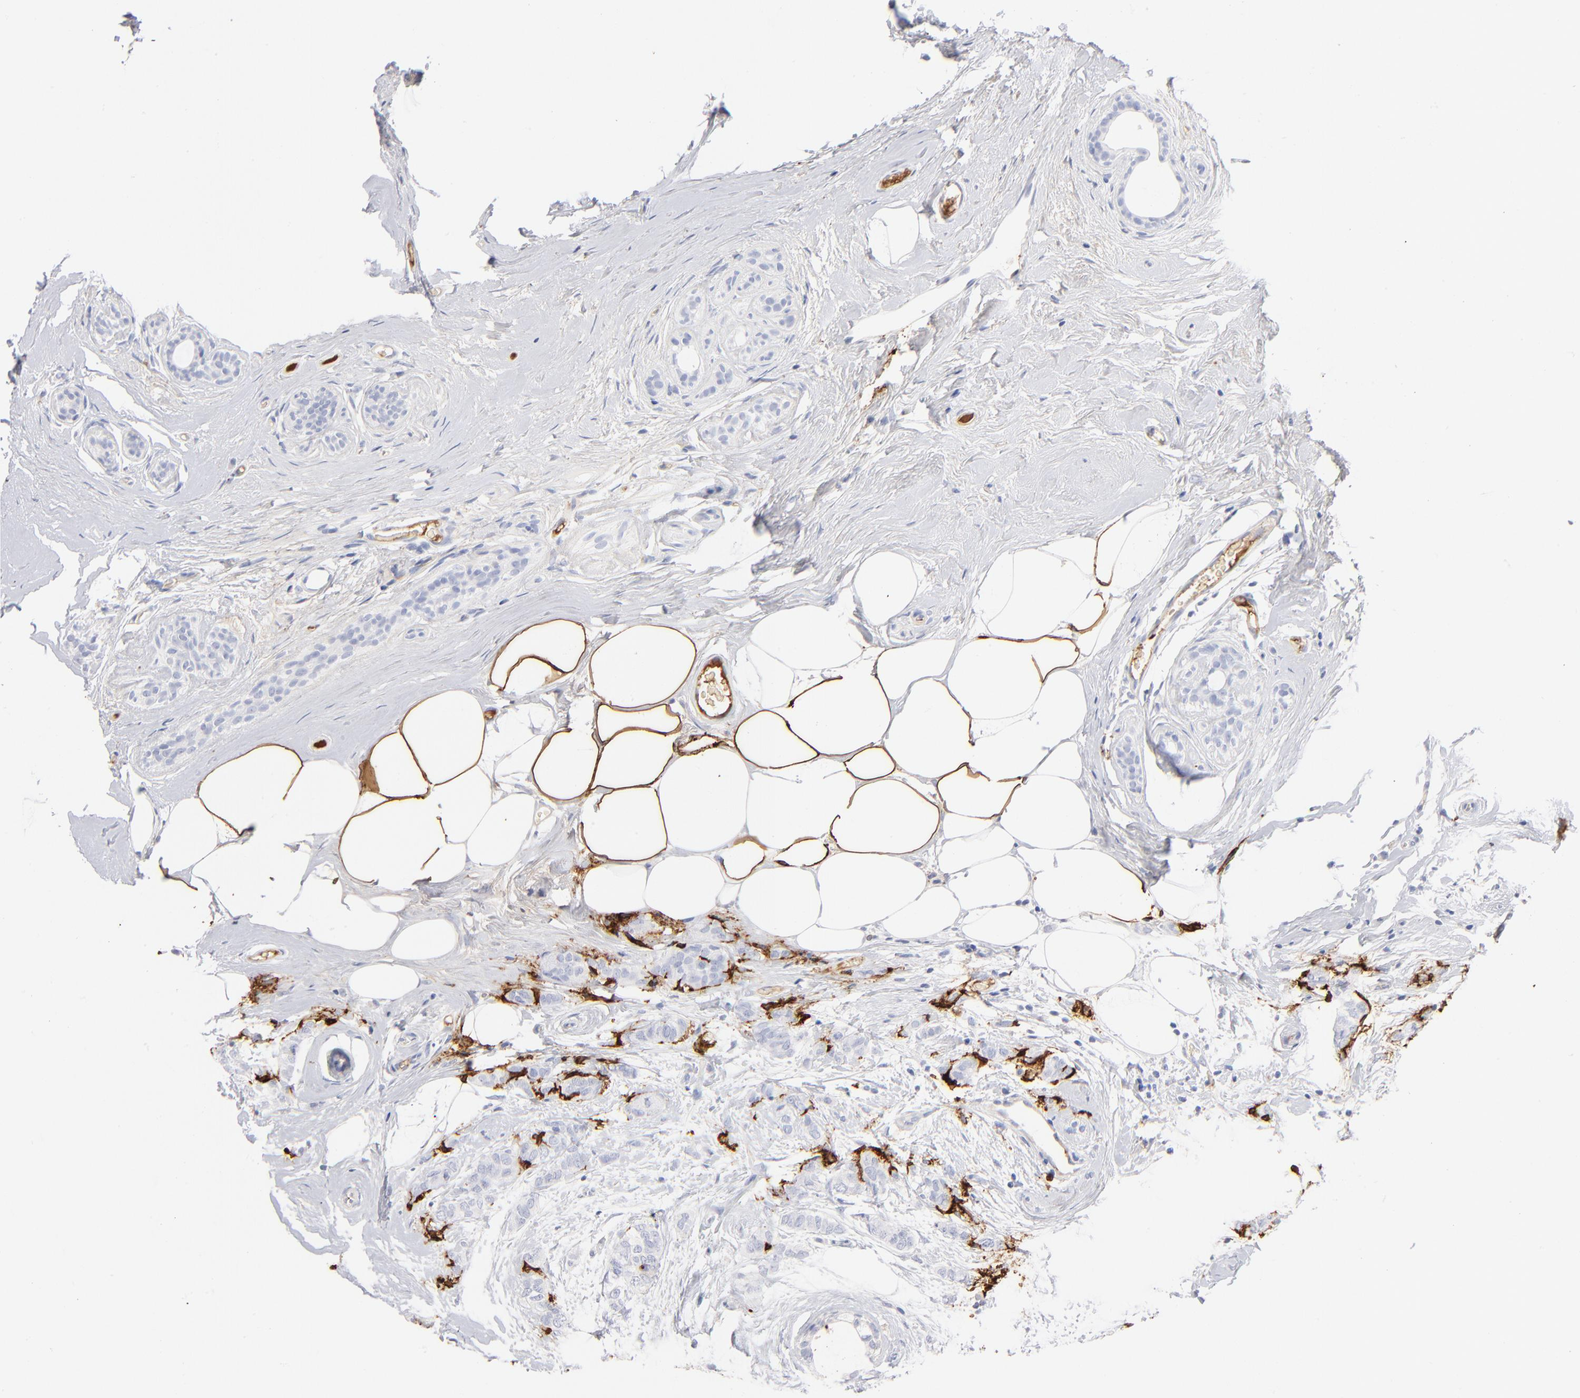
{"staining": {"intensity": "negative", "quantity": "none", "location": "none"}, "tissue": "breast cancer", "cell_type": "Tumor cells", "image_type": "cancer", "snomed": [{"axis": "morphology", "description": "Lobular carcinoma"}, {"axis": "topography", "description": "Breast"}], "caption": "High power microscopy micrograph of an IHC micrograph of breast cancer (lobular carcinoma), revealing no significant positivity in tumor cells. (DAB immunohistochemistry with hematoxylin counter stain).", "gene": "APOH", "patient": {"sex": "female", "age": 60}}